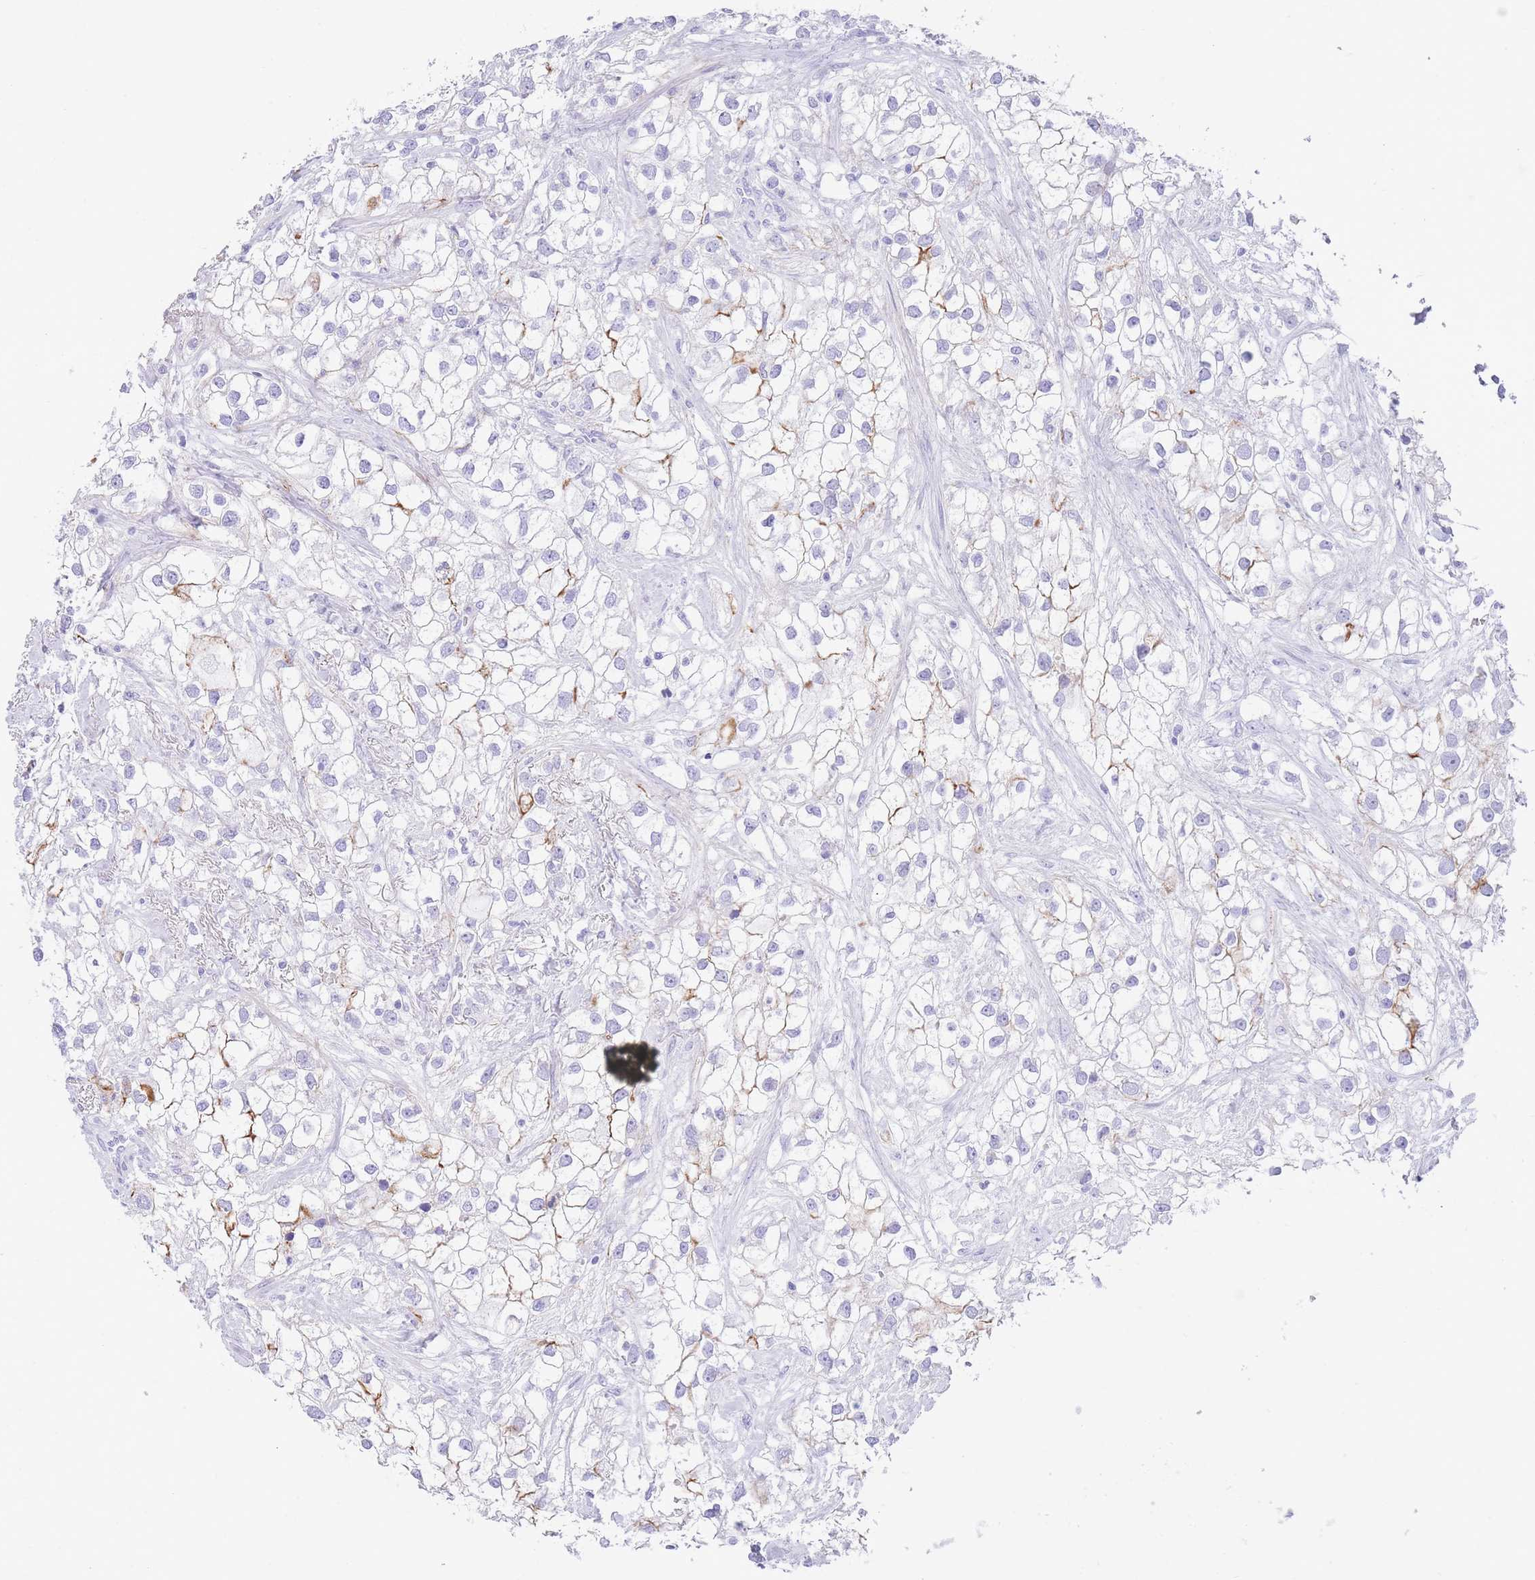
{"staining": {"intensity": "moderate", "quantity": "25%-75%", "location": "cytoplasmic/membranous"}, "tissue": "renal cancer", "cell_type": "Tumor cells", "image_type": "cancer", "snomed": [{"axis": "morphology", "description": "Adenocarcinoma, NOS"}, {"axis": "topography", "description": "Kidney"}], "caption": "Immunohistochemistry histopathology image of human adenocarcinoma (renal) stained for a protein (brown), which displays medium levels of moderate cytoplasmic/membranous staining in approximately 25%-75% of tumor cells.", "gene": "ELOA2", "patient": {"sex": "male", "age": 59}}